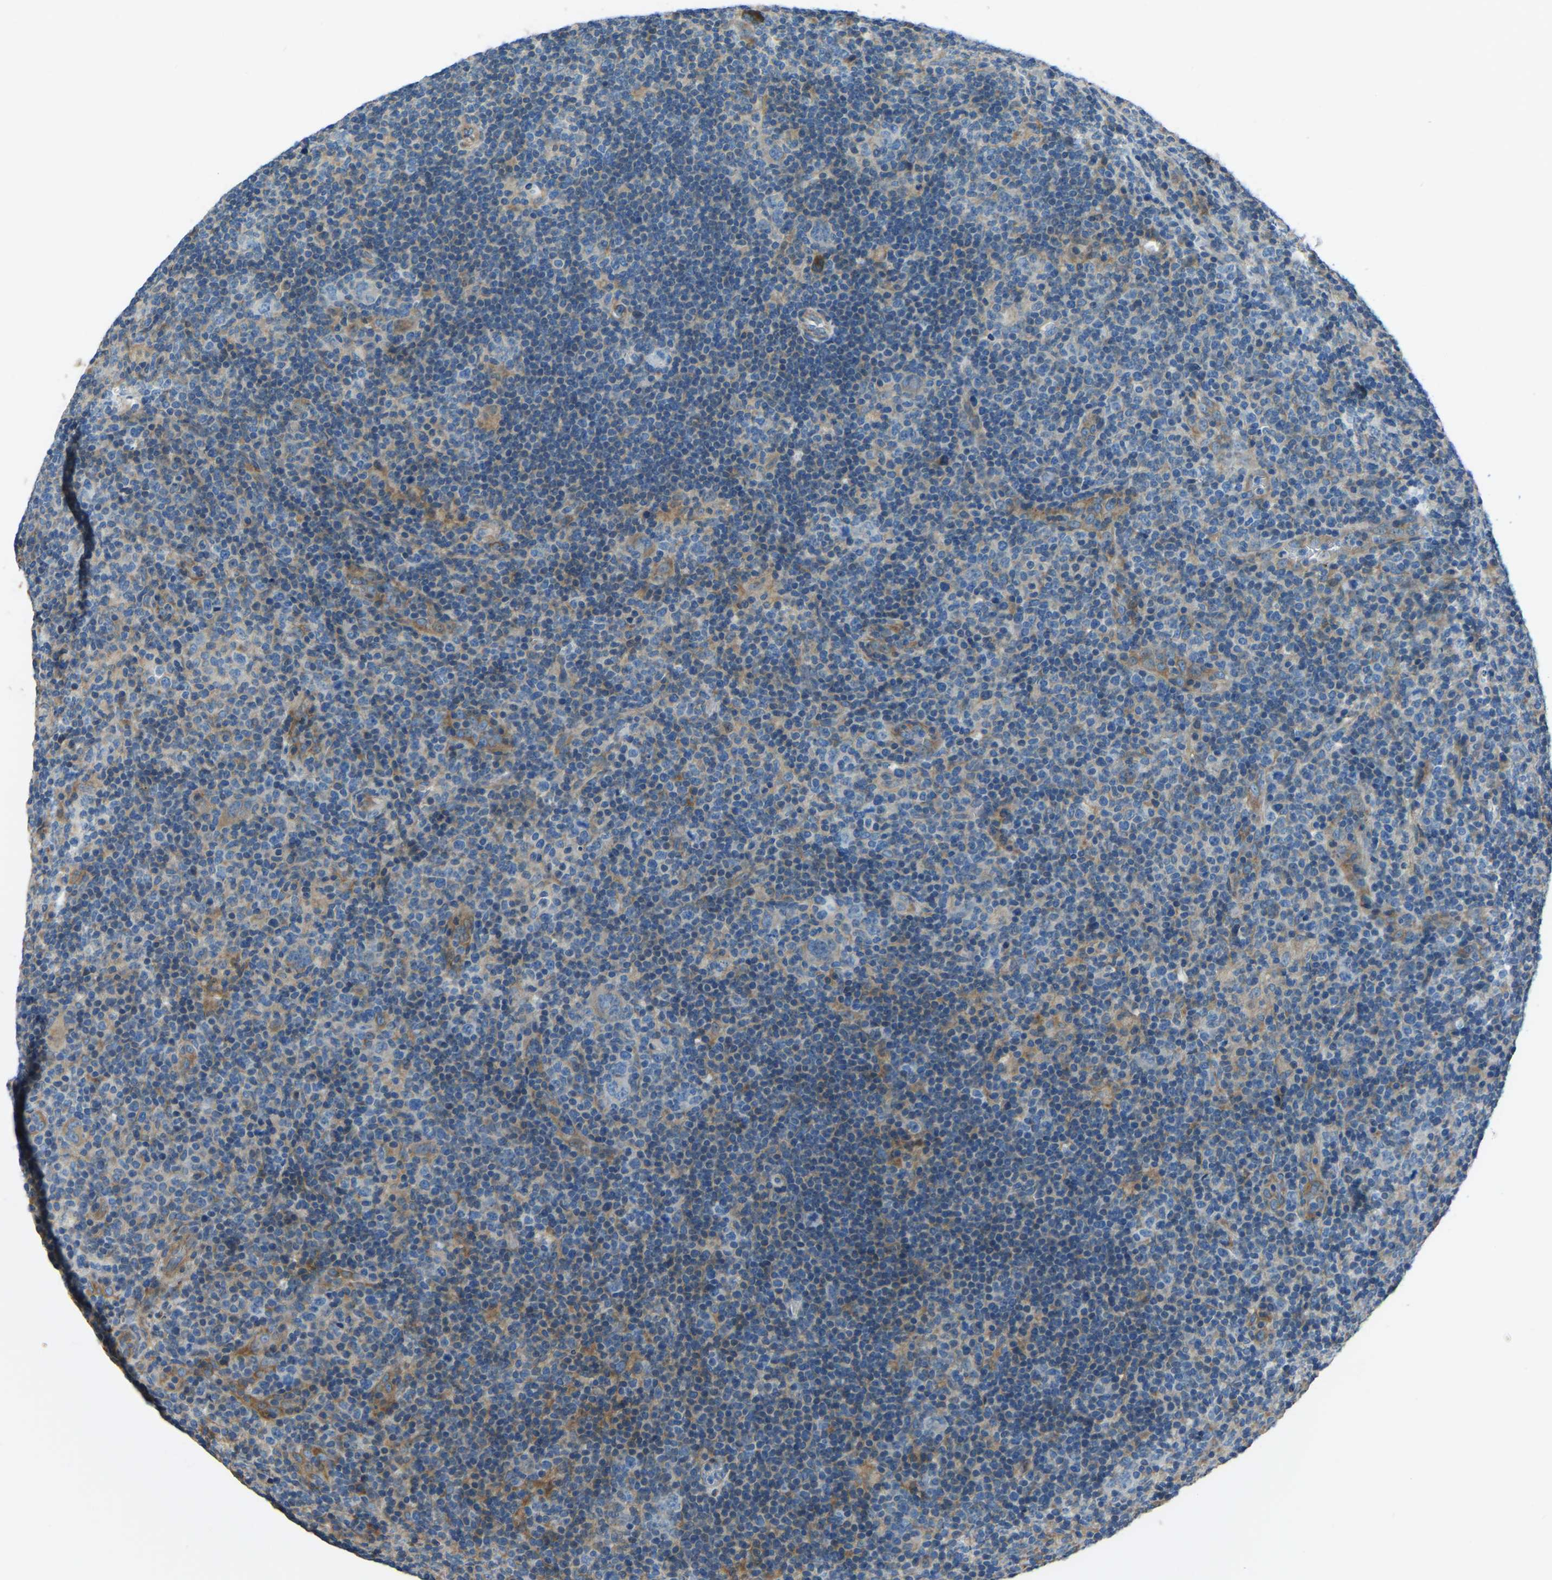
{"staining": {"intensity": "moderate", "quantity": "<25%", "location": "cytoplasmic/membranous"}, "tissue": "lymphoma", "cell_type": "Tumor cells", "image_type": "cancer", "snomed": [{"axis": "morphology", "description": "Hodgkin's disease, NOS"}, {"axis": "topography", "description": "Lymph node"}], "caption": "A histopathology image showing moderate cytoplasmic/membranous expression in approximately <25% of tumor cells in lymphoma, as visualized by brown immunohistochemical staining.", "gene": "COL3A1", "patient": {"sex": "female", "age": 57}}